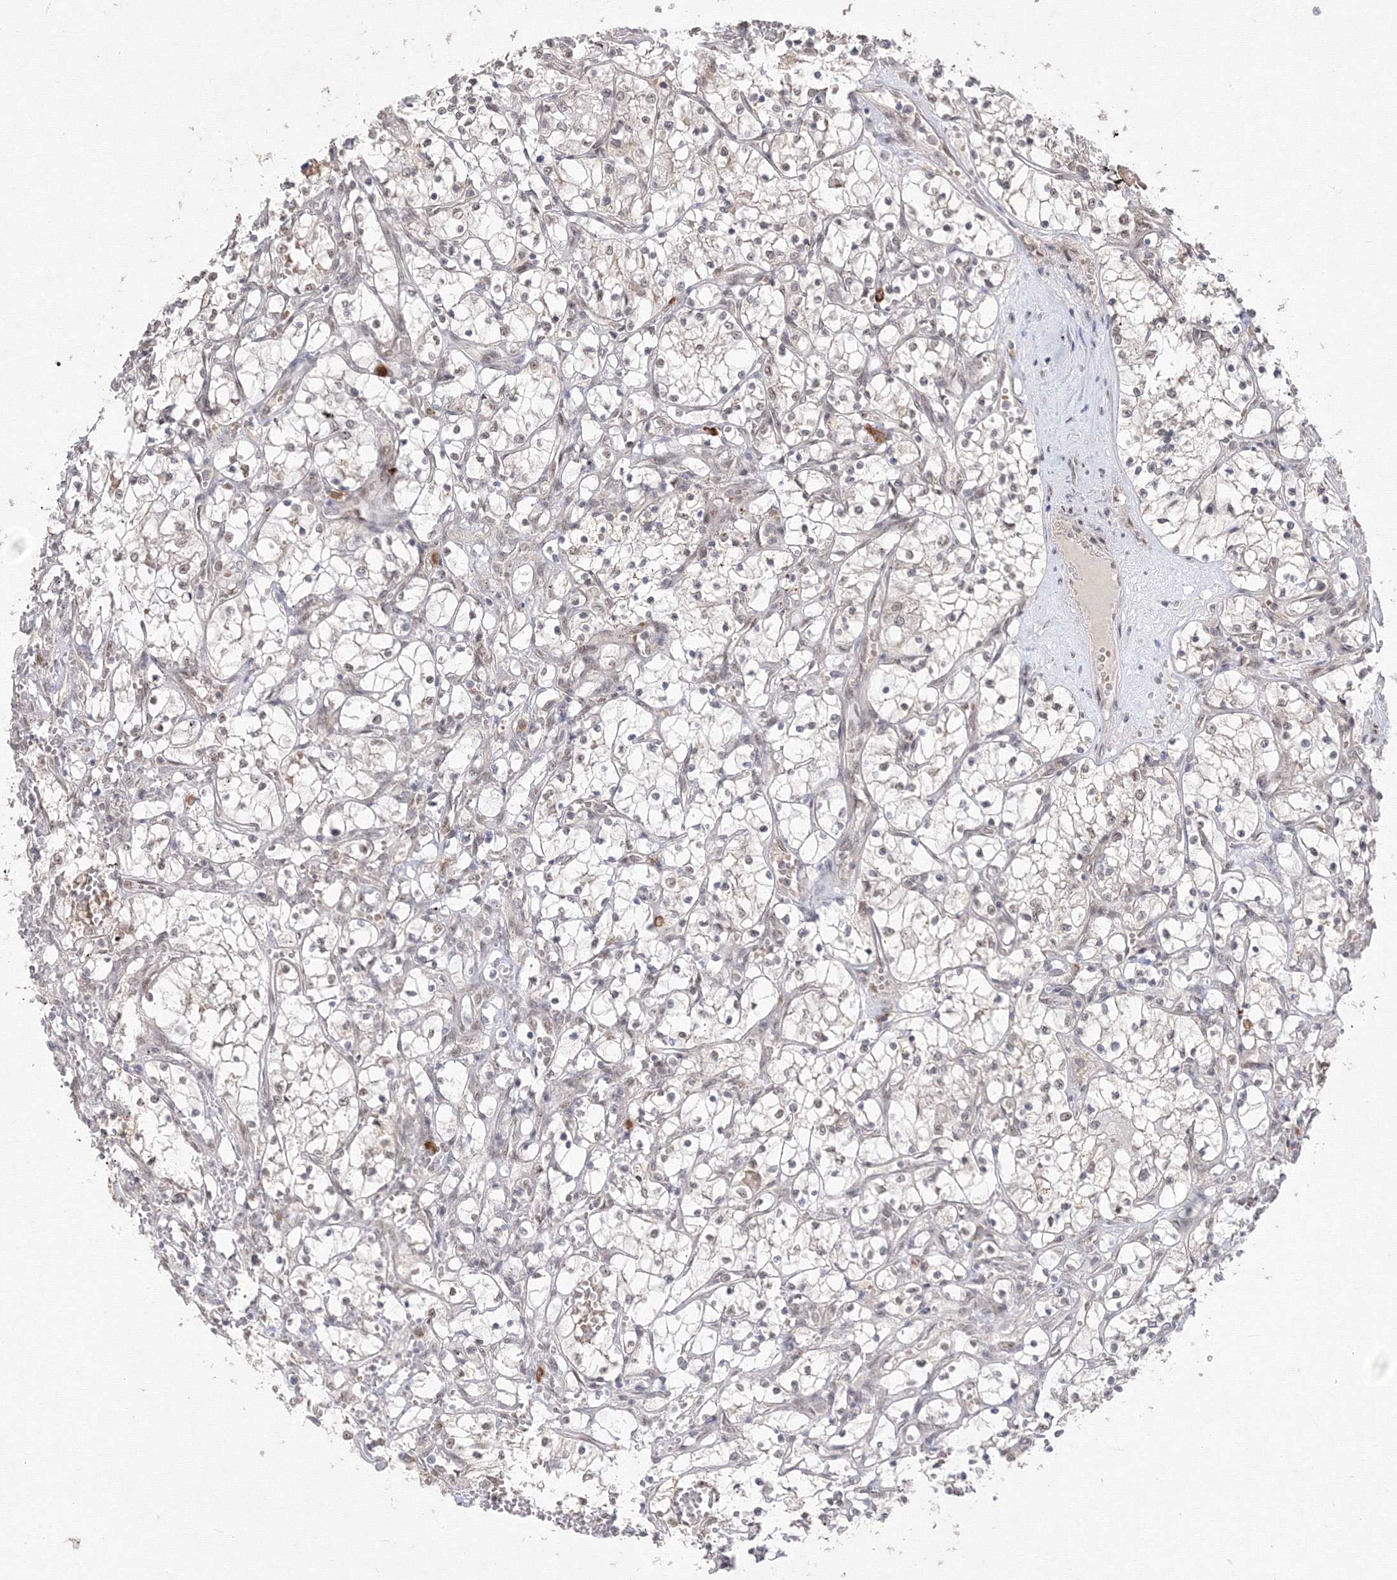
{"staining": {"intensity": "weak", "quantity": "<25%", "location": "nuclear"}, "tissue": "renal cancer", "cell_type": "Tumor cells", "image_type": "cancer", "snomed": [{"axis": "morphology", "description": "Adenocarcinoma, NOS"}, {"axis": "topography", "description": "Kidney"}], "caption": "Immunohistochemistry histopathology image of adenocarcinoma (renal) stained for a protein (brown), which displays no positivity in tumor cells.", "gene": "COPS4", "patient": {"sex": "female", "age": 69}}